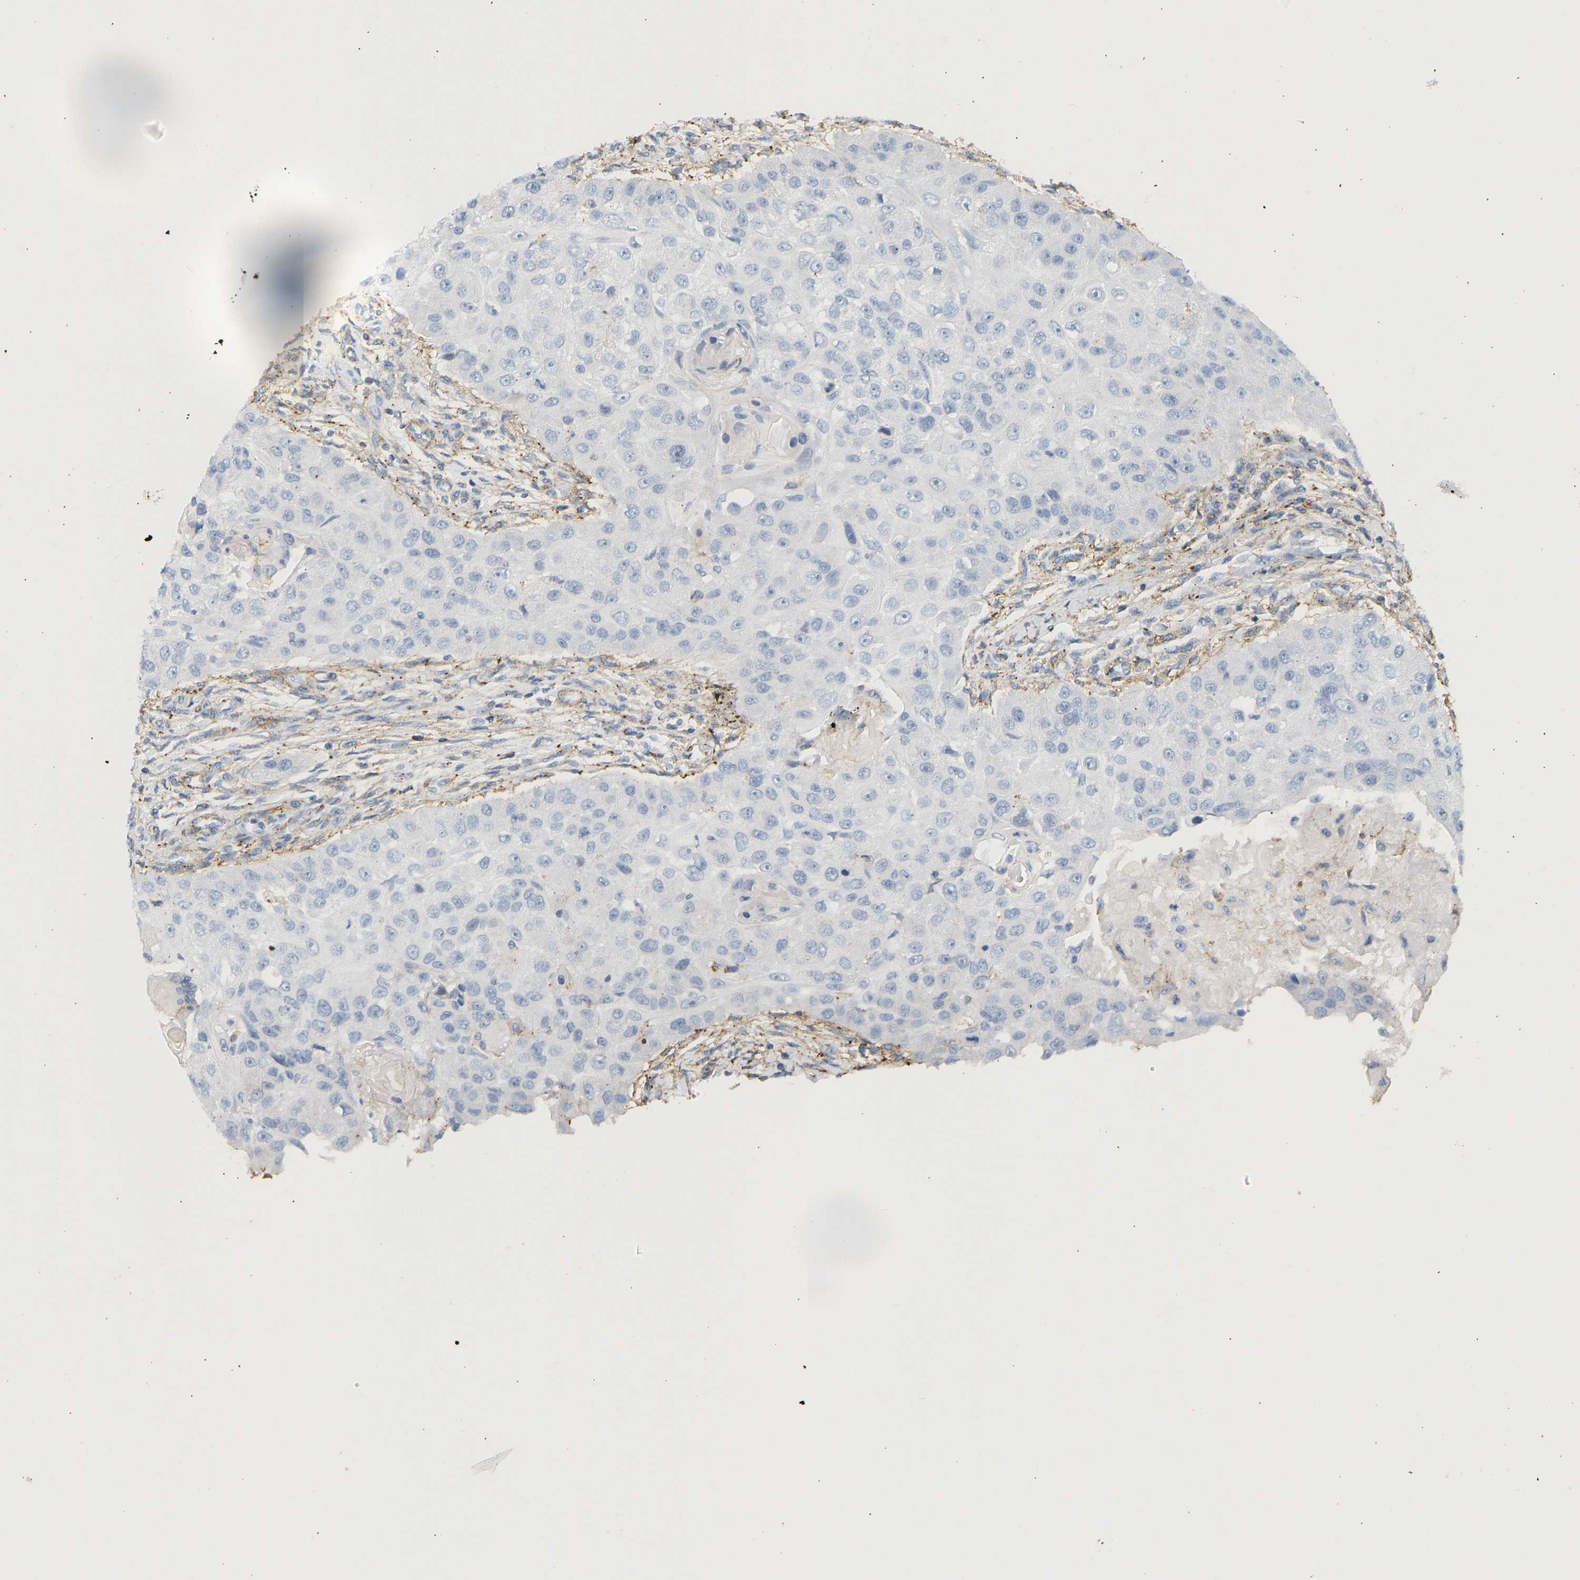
{"staining": {"intensity": "negative", "quantity": "none", "location": "none"}, "tissue": "head and neck cancer", "cell_type": "Tumor cells", "image_type": "cancer", "snomed": [{"axis": "morphology", "description": "Normal tissue, NOS"}, {"axis": "morphology", "description": "Squamous cell carcinoma, NOS"}, {"axis": "topography", "description": "Skeletal muscle"}, {"axis": "topography", "description": "Head-Neck"}], "caption": "Squamous cell carcinoma (head and neck) stained for a protein using immunohistochemistry (IHC) reveals no positivity tumor cells.", "gene": "BVES", "patient": {"sex": "male", "age": 51}}